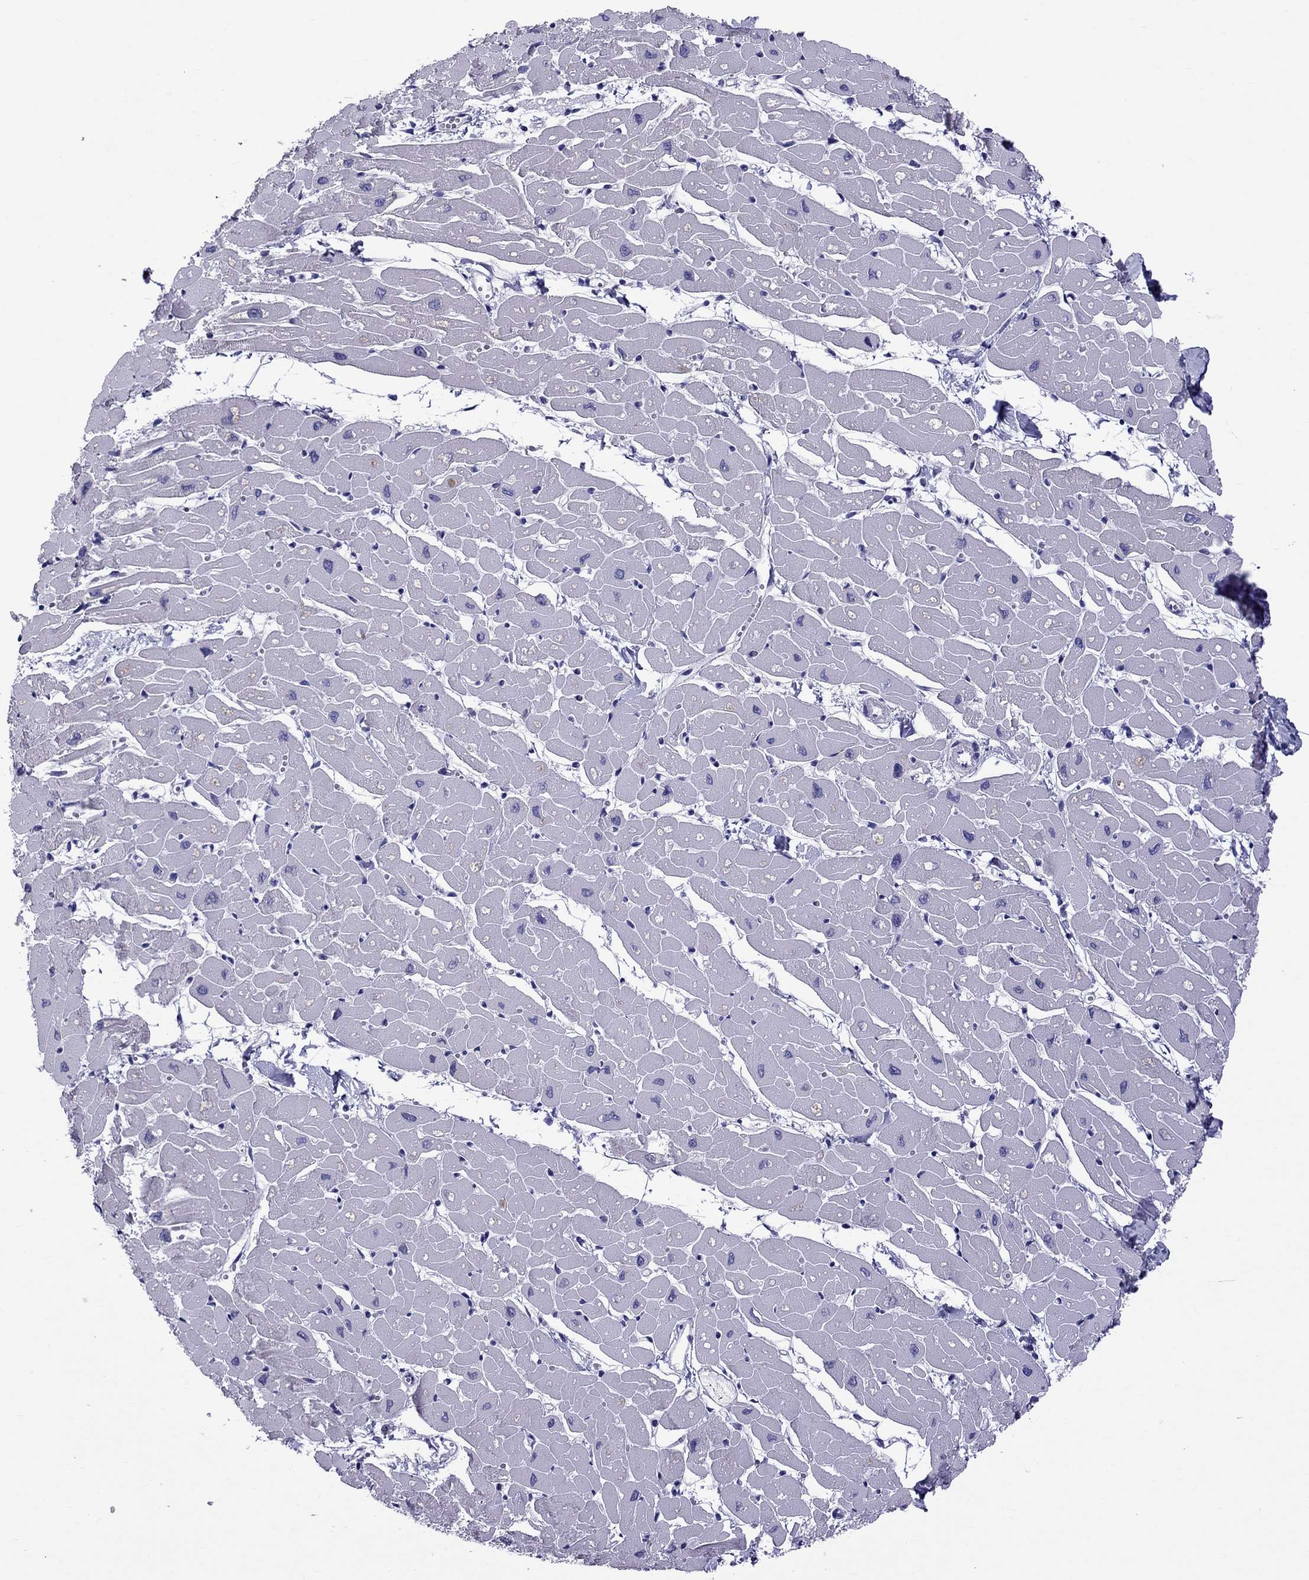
{"staining": {"intensity": "negative", "quantity": "none", "location": "none"}, "tissue": "heart muscle", "cell_type": "Cardiomyocytes", "image_type": "normal", "snomed": [{"axis": "morphology", "description": "Normal tissue, NOS"}, {"axis": "topography", "description": "Heart"}], "caption": "IHC of unremarkable heart muscle reveals no expression in cardiomyocytes.", "gene": "SCART1", "patient": {"sex": "male", "age": 57}}